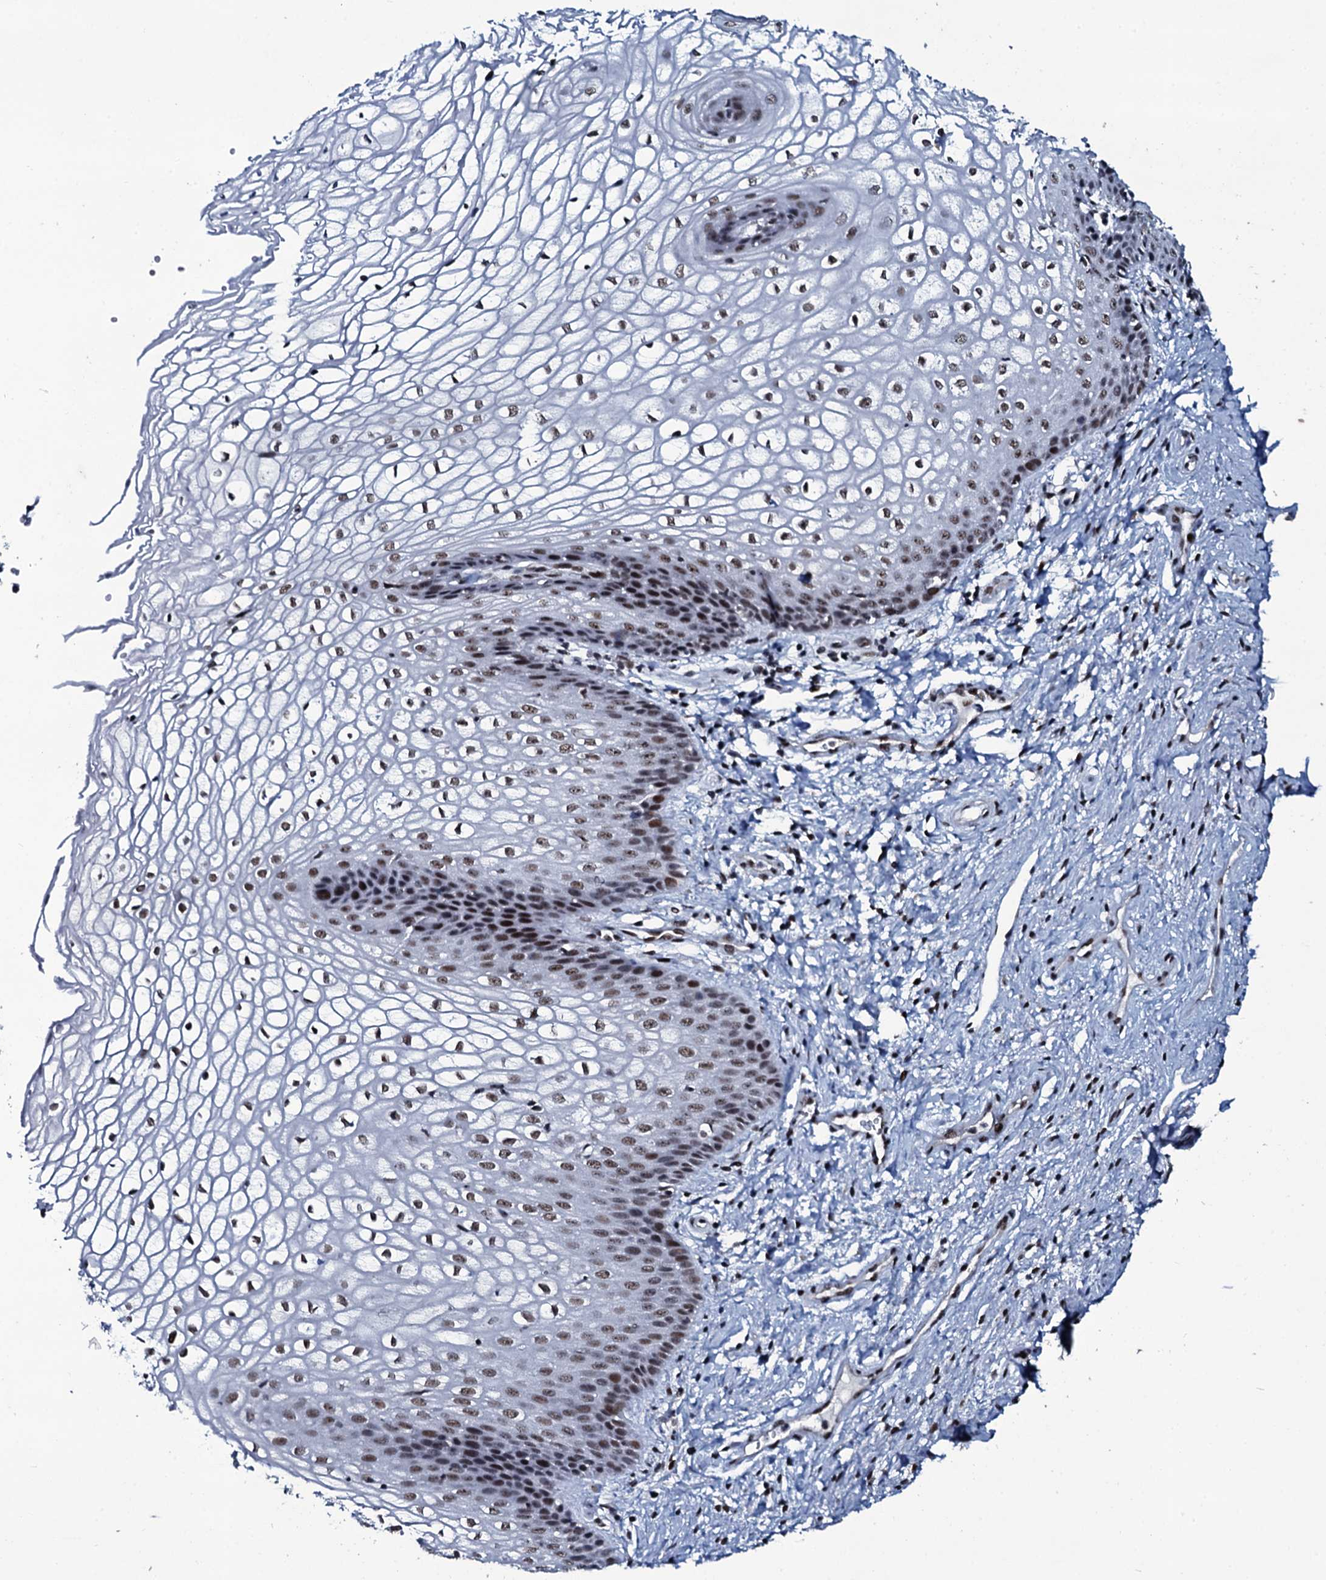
{"staining": {"intensity": "moderate", "quantity": ">75%", "location": "nuclear"}, "tissue": "vagina", "cell_type": "Squamous epithelial cells", "image_type": "normal", "snomed": [{"axis": "morphology", "description": "Normal tissue, NOS"}, {"axis": "topography", "description": "Vagina"}], "caption": "A medium amount of moderate nuclear positivity is appreciated in approximately >75% of squamous epithelial cells in unremarkable vagina.", "gene": "ZMIZ2", "patient": {"sex": "female", "age": 34}}